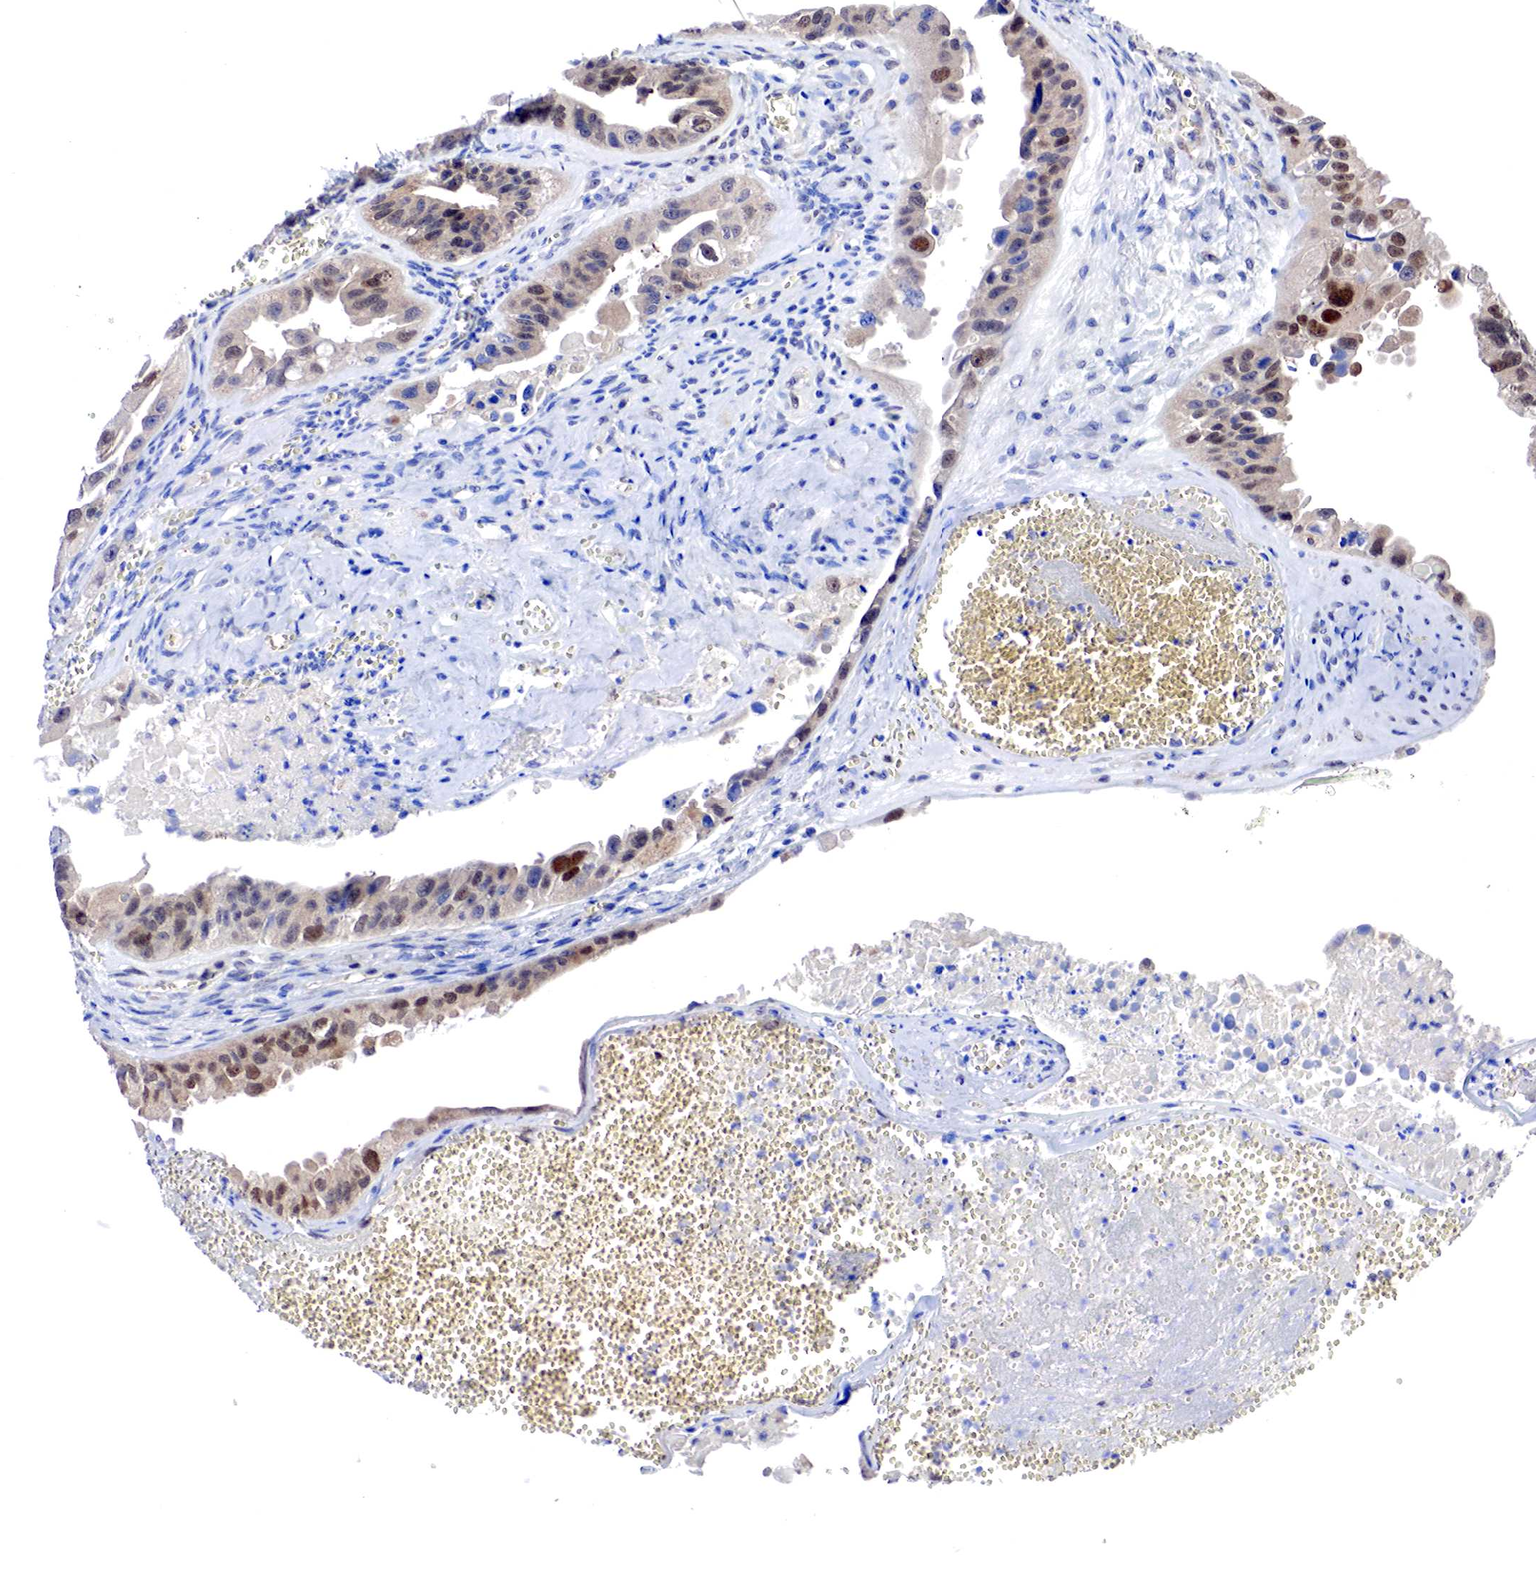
{"staining": {"intensity": "moderate", "quantity": ">75%", "location": "cytoplasmic/membranous,nuclear"}, "tissue": "ovarian cancer", "cell_type": "Tumor cells", "image_type": "cancer", "snomed": [{"axis": "morphology", "description": "Carcinoma, endometroid"}, {"axis": "topography", "description": "Ovary"}], "caption": "This is an image of immunohistochemistry staining of ovarian cancer (endometroid carcinoma), which shows moderate staining in the cytoplasmic/membranous and nuclear of tumor cells.", "gene": "PABIR2", "patient": {"sex": "female", "age": 85}}